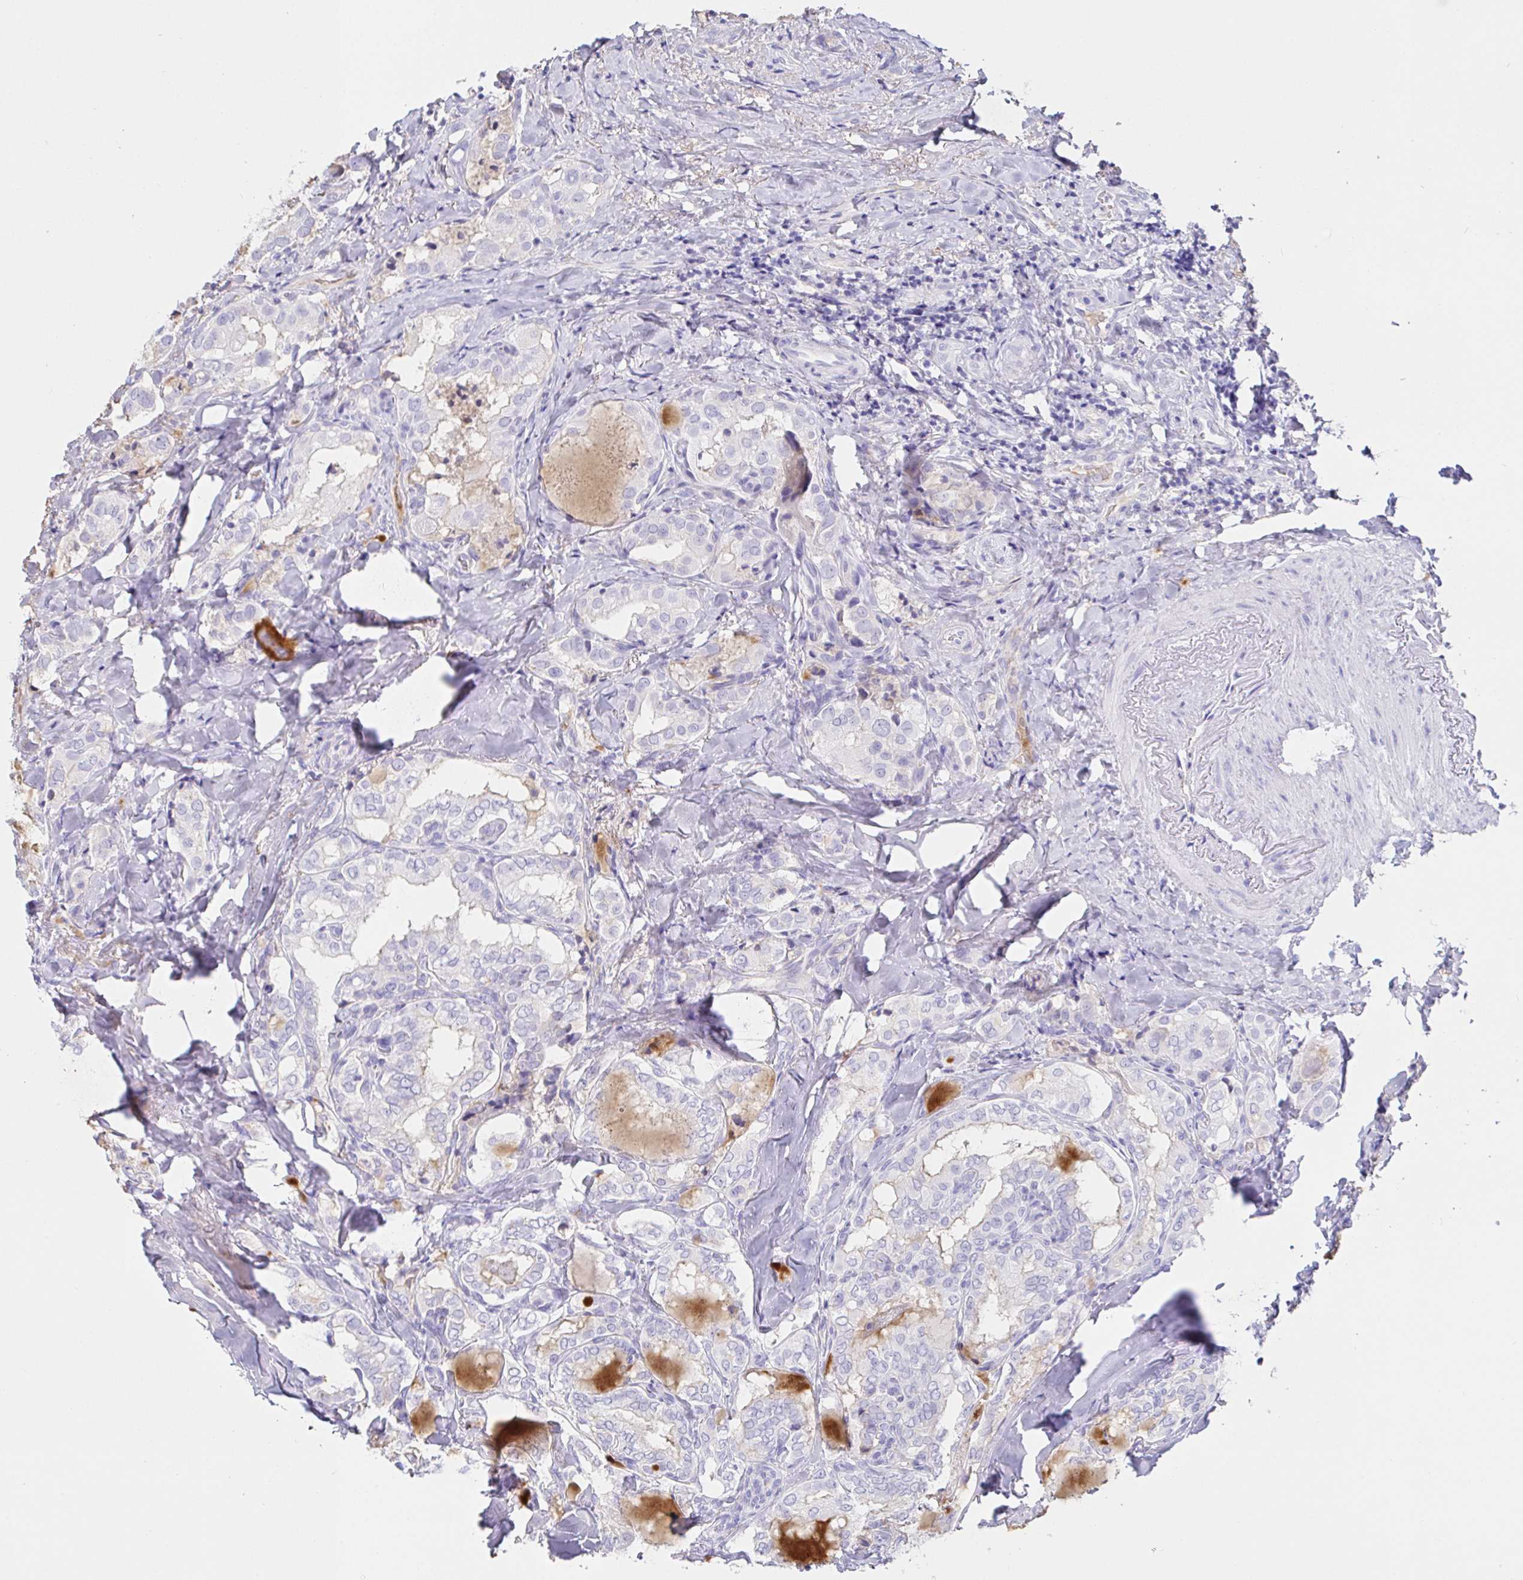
{"staining": {"intensity": "negative", "quantity": "none", "location": "none"}, "tissue": "thyroid cancer", "cell_type": "Tumor cells", "image_type": "cancer", "snomed": [{"axis": "morphology", "description": "Papillary adenocarcinoma, NOS"}, {"axis": "topography", "description": "Thyroid gland"}], "caption": "Papillary adenocarcinoma (thyroid) was stained to show a protein in brown. There is no significant staining in tumor cells.", "gene": "SAA4", "patient": {"sex": "female", "age": 75}}